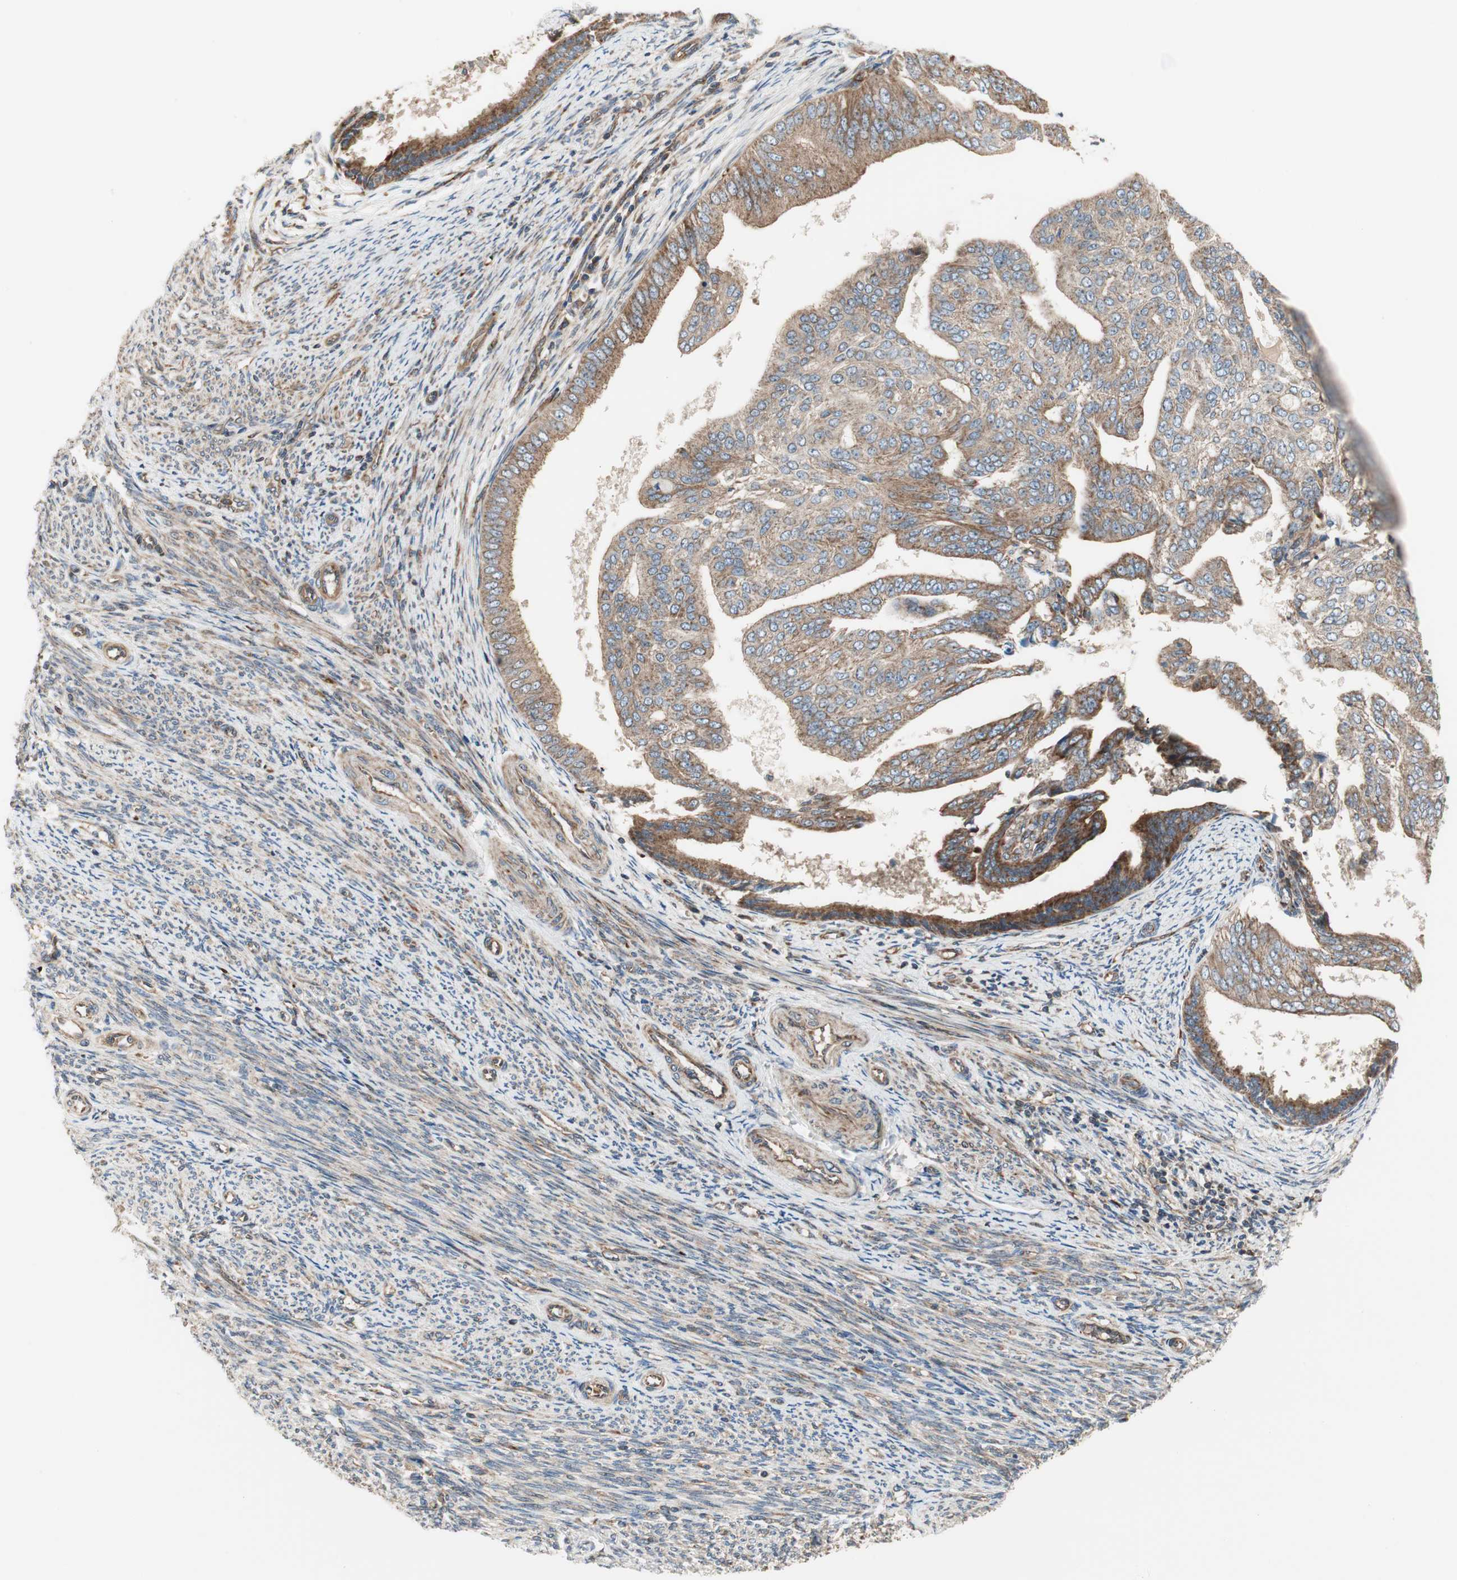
{"staining": {"intensity": "moderate", "quantity": ">75%", "location": "cytoplasmic/membranous"}, "tissue": "endometrial cancer", "cell_type": "Tumor cells", "image_type": "cancer", "snomed": [{"axis": "morphology", "description": "Adenocarcinoma, NOS"}, {"axis": "topography", "description": "Endometrium"}], "caption": "This photomicrograph displays IHC staining of human endometrial cancer, with medium moderate cytoplasmic/membranous expression in approximately >75% of tumor cells.", "gene": "CTTNBP2NL", "patient": {"sex": "female", "age": 58}}